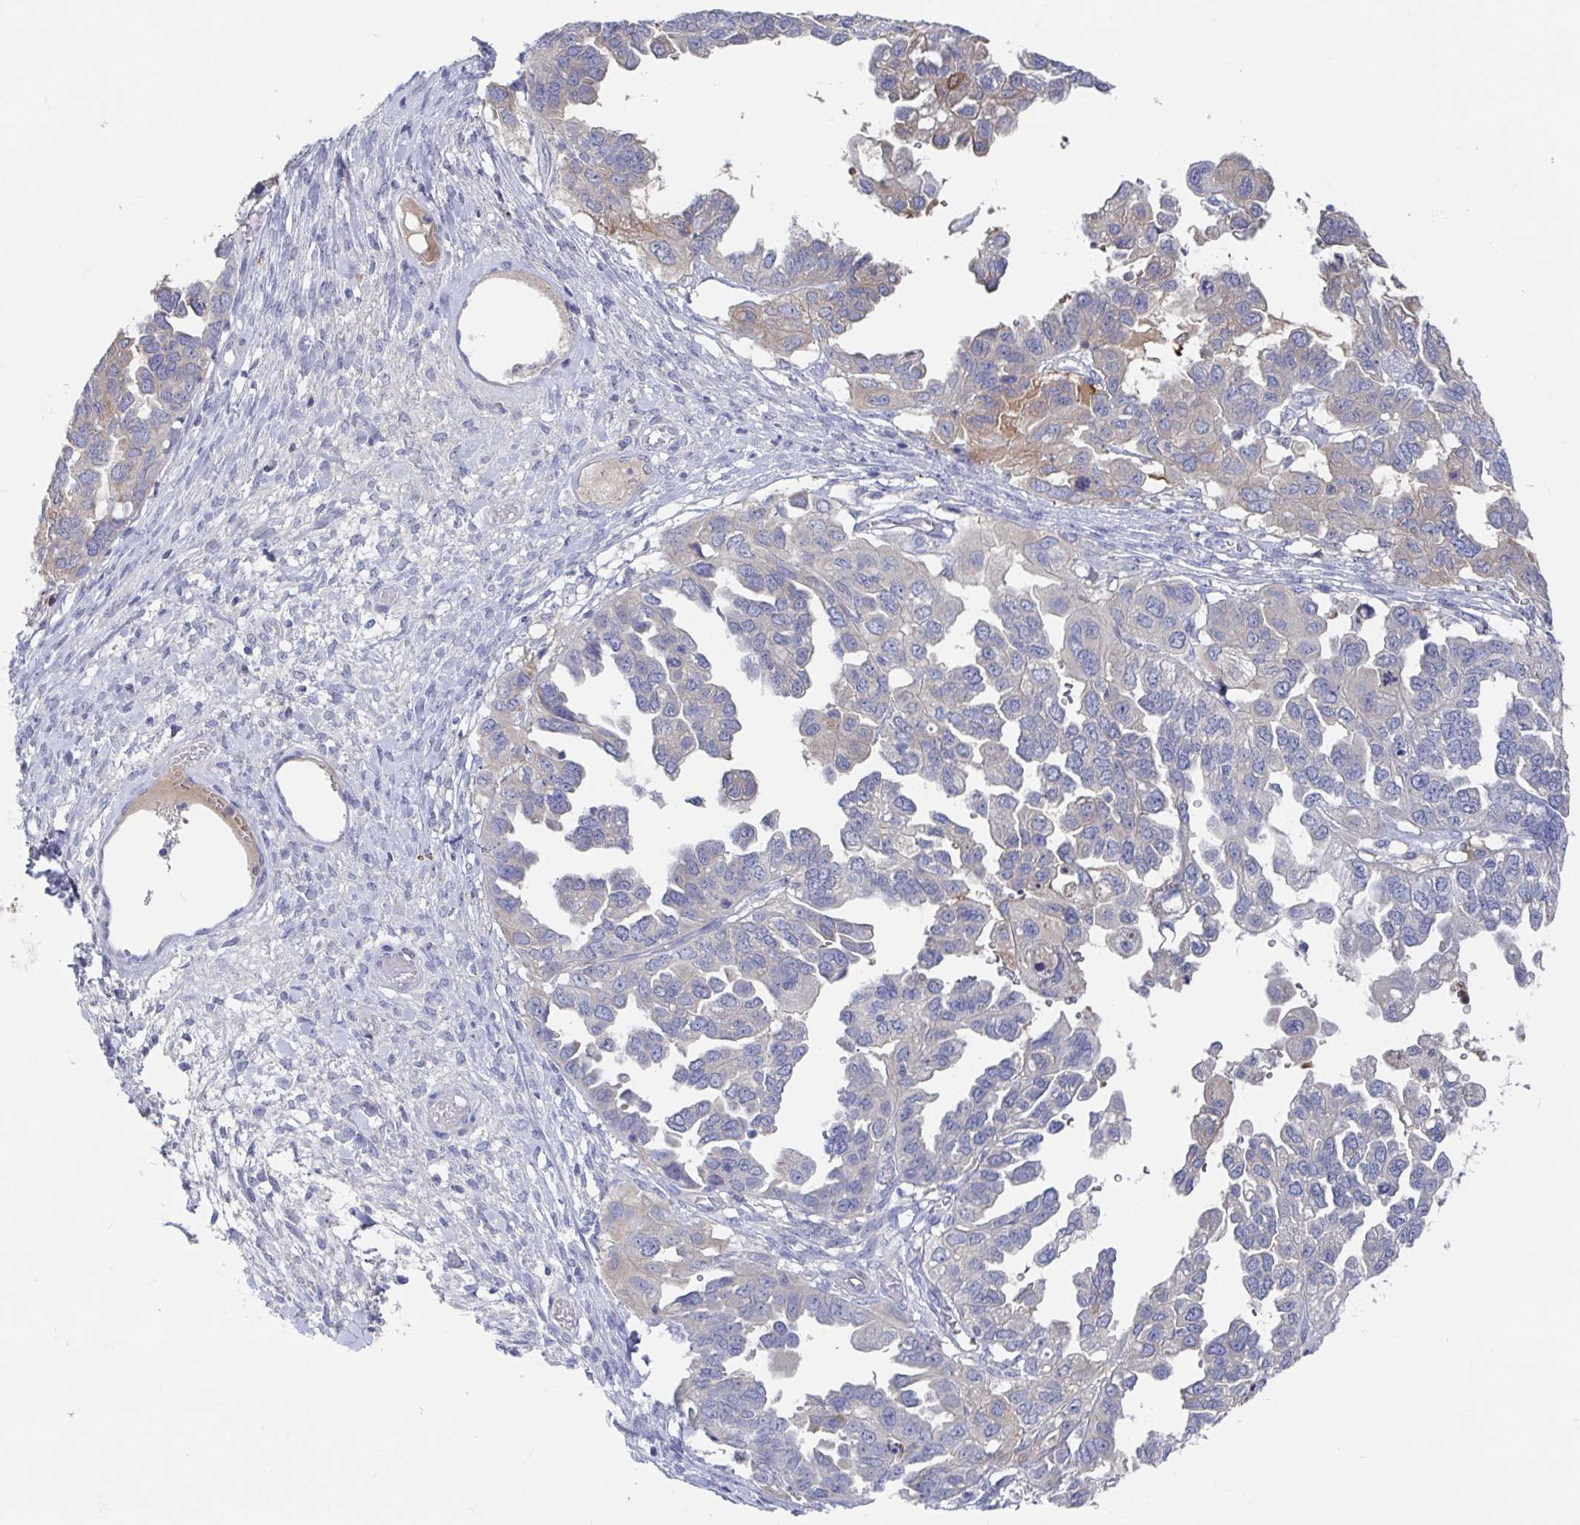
{"staining": {"intensity": "negative", "quantity": "none", "location": "none"}, "tissue": "ovarian cancer", "cell_type": "Tumor cells", "image_type": "cancer", "snomed": [{"axis": "morphology", "description": "Cystadenocarcinoma, serous, NOS"}, {"axis": "topography", "description": "Ovary"}], "caption": "IHC histopathology image of human ovarian cancer (serous cystadenocarcinoma) stained for a protein (brown), which shows no positivity in tumor cells.", "gene": "GPR148", "patient": {"sex": "female", "age": 53}}